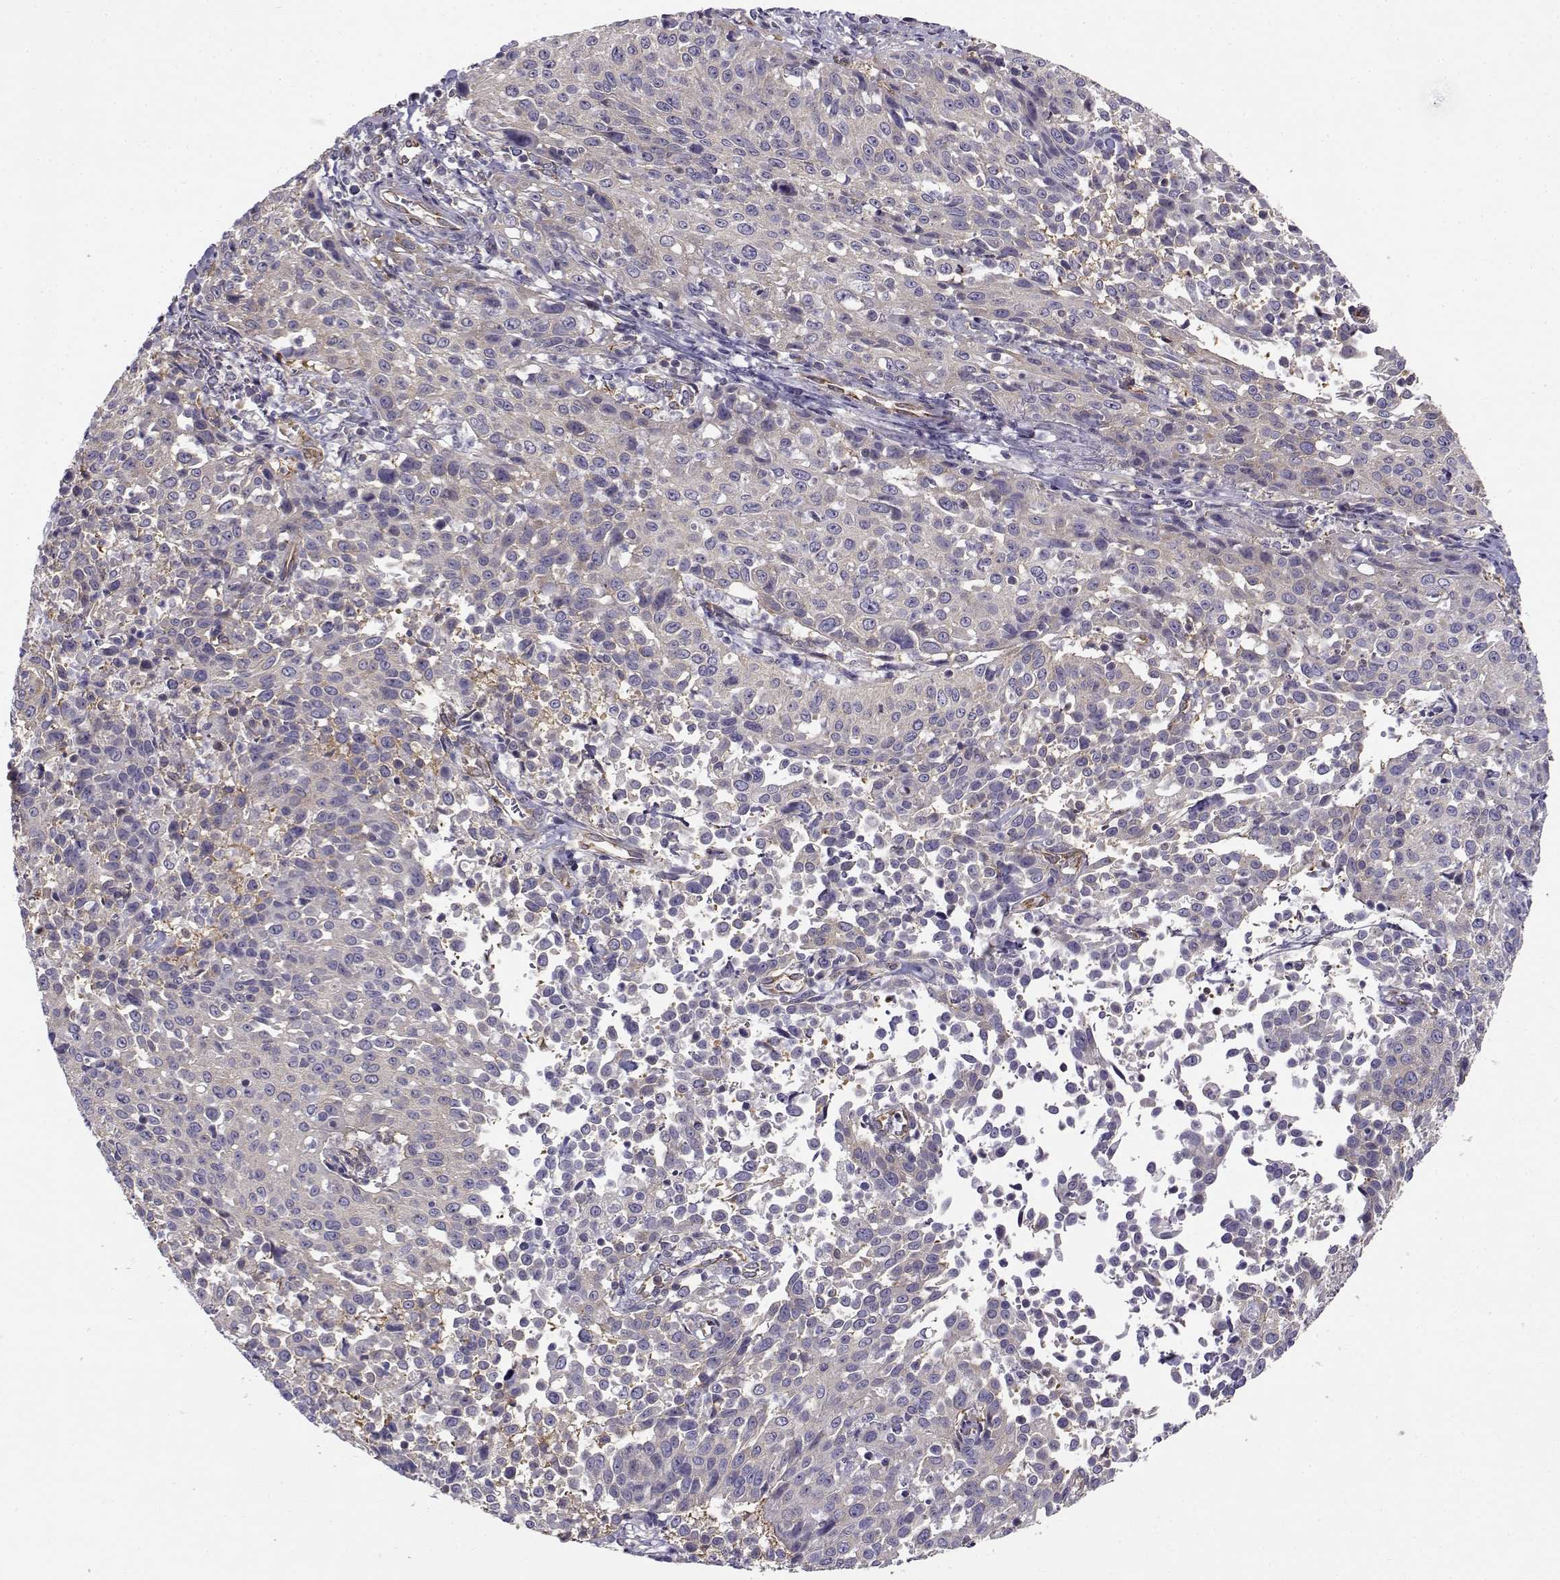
{"staining": {"intensity": "negative", "quantity": "none", "location": "none"}, "tissue": "cervical cancer", "cell_type": "Tumor cells", "image_type": "cancer", "snomed": [{"axis": "morphology", "description": "Squamous cell carcinoma, NOS"}, {"axis": "topography", "description": "Cervix"}], "caption": "Image shows no protein positivity in tumor cells of cervical cancer tissue. Brightfield microscopy of IHC stained with DAB (brown) and hematoxylin (blue), captured at high magnification.", "gene": "BEND6", "patient": {"sex": "female", "age": 26}}